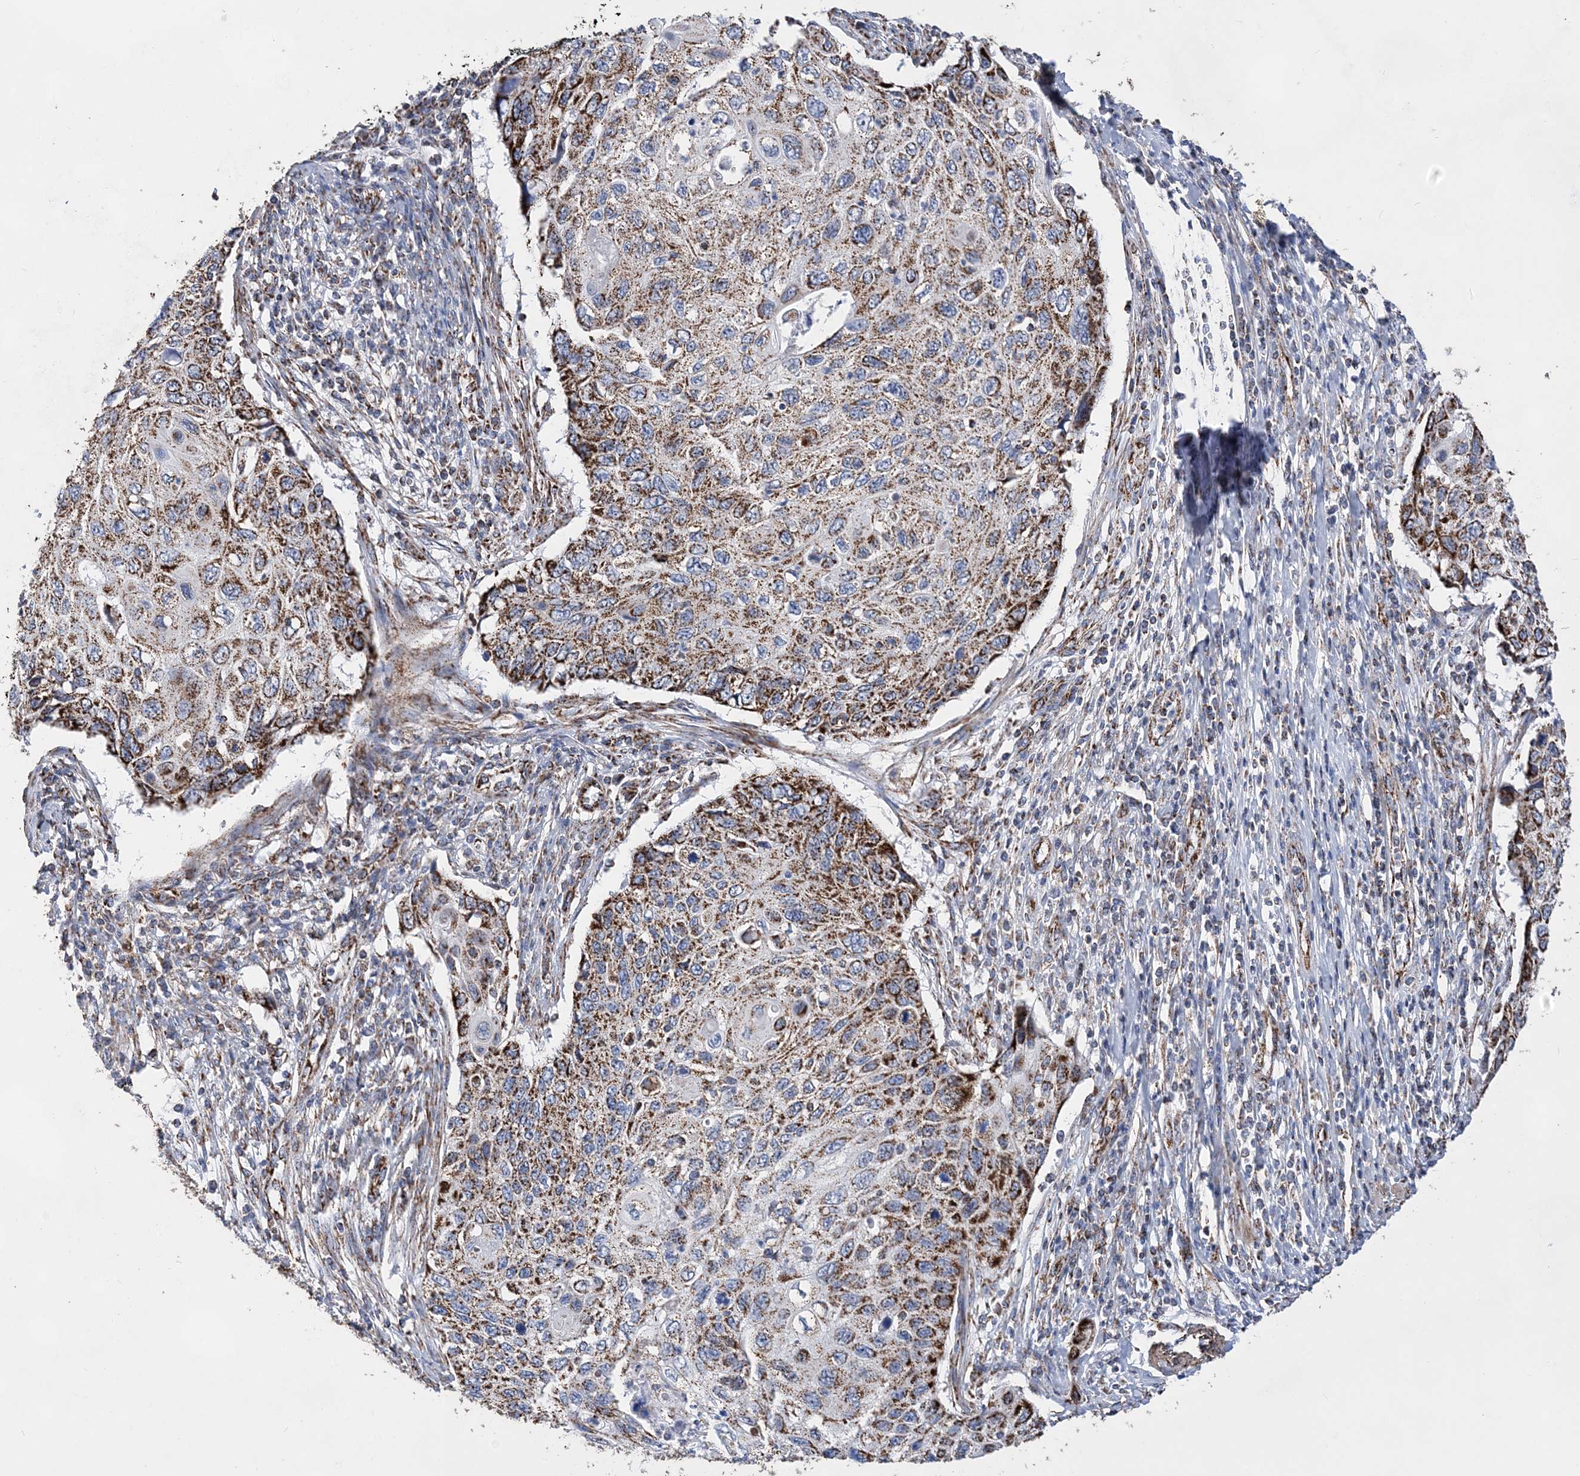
{"staining": {"intensity": "strong", "quantity": ">75%", "location": "cytoplasmic/membranous"}, "tissue": "cervical cancer", "cell_type": "Tumor cells", "image_type": "cancer", "snomed": [{"axis": "morphology", "description": "Squamous cell carcinoma, NOS"}, {"axis": "topography", "description": "Cervix"}], "caption": "Human cervical cancer (squamous cell carcinoma) stained with a protein marker exhibits strong staining in tumor cells.", "gene": "ACOT9", "patient": {"sex": "female", "age": 70}}